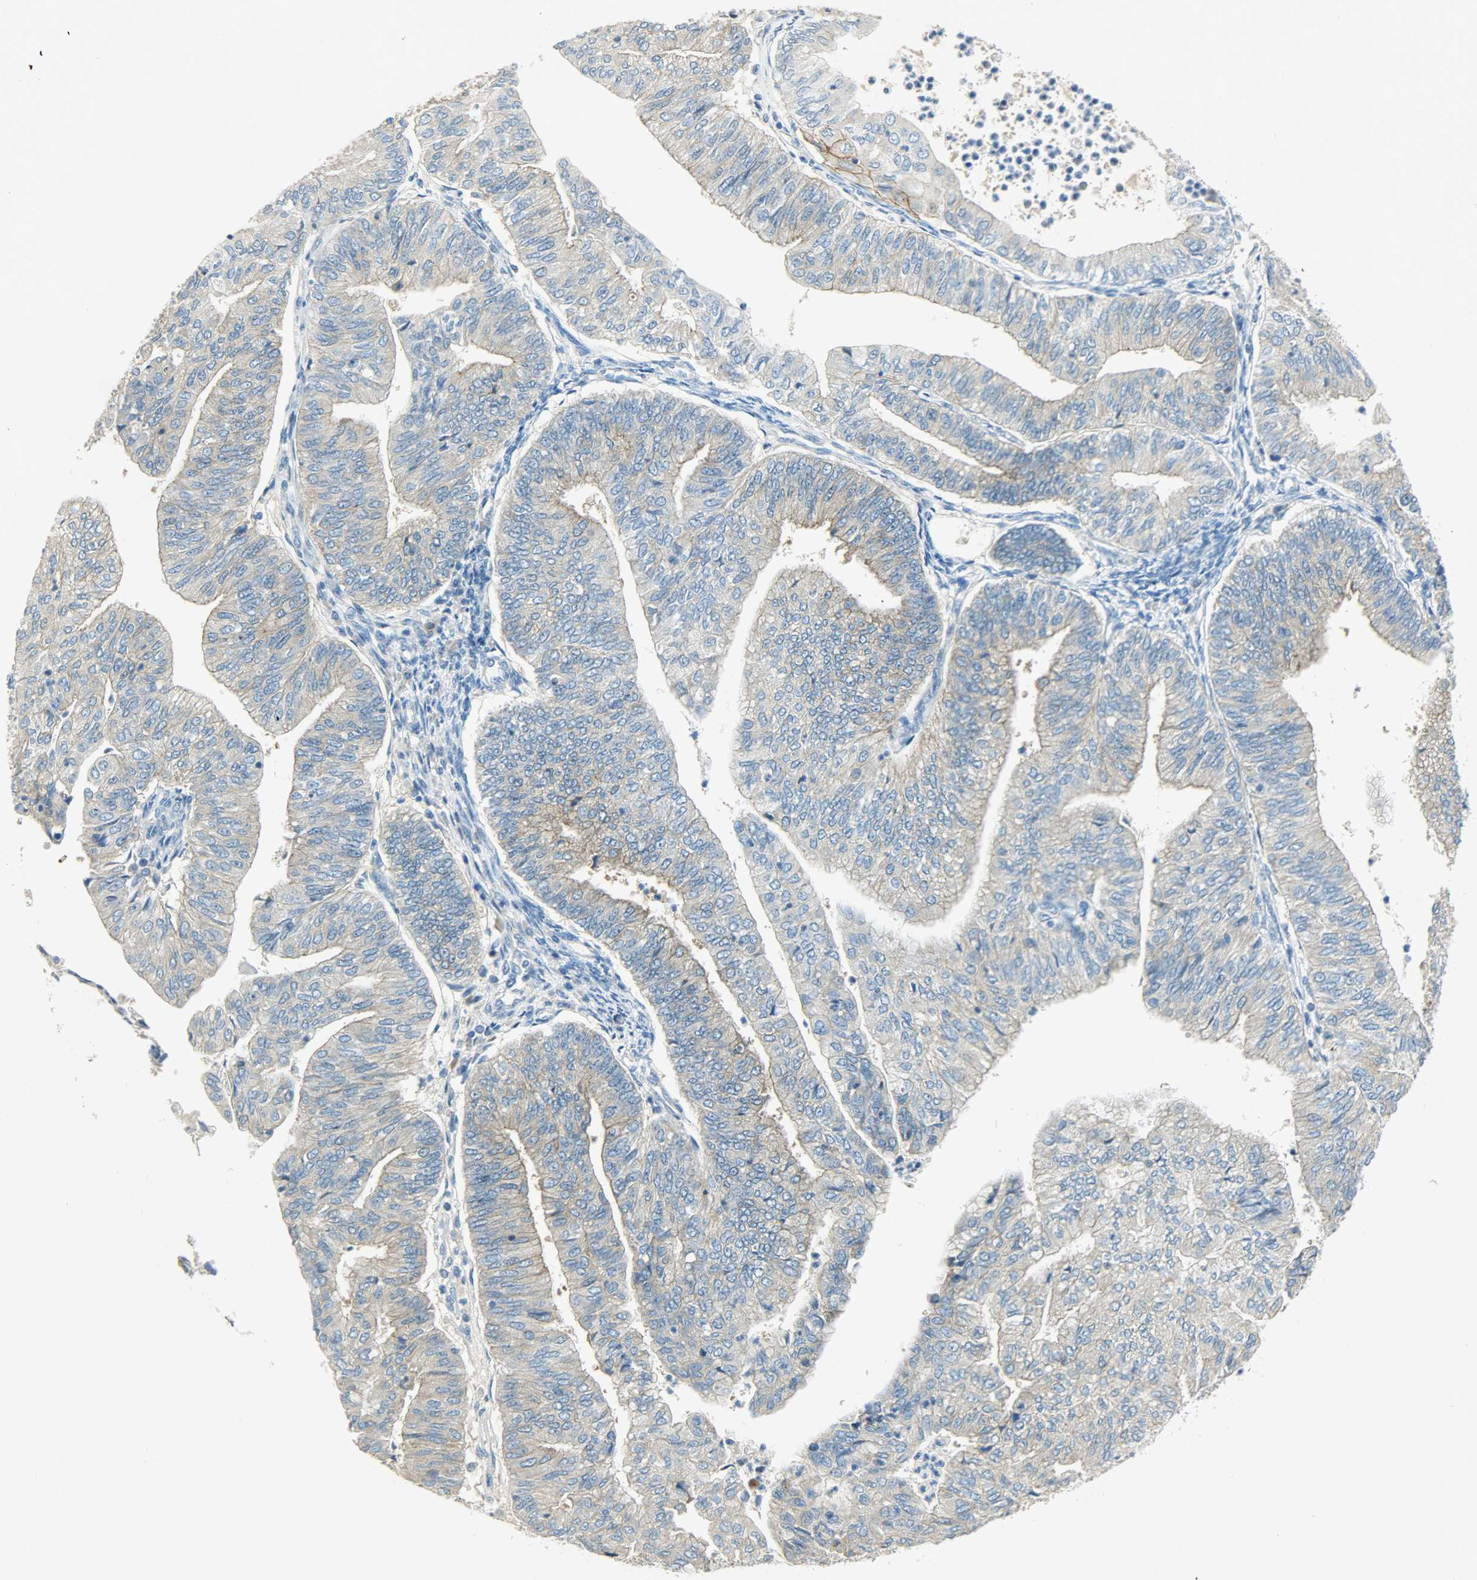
{"staining": {"intensity": "moderate", "quantity": ">75%", "location": "cytoplasmic/membranous"}, "tissue": "endometrial cancer", "cell_type": "Tumor cells", "image_type": "cancer", "snomed": [{"axis": "morphology", "description": "Adenocarcinoma, NOS"}, {"axis": "topography", "description": "Endometrium"}], "caption": "IHC (DAB (3,3'-diaminobenzidine)) staining of endometrial adenocarcinoma displays moderate cytoplasmic/membranous protein expression in approximately >75% of tumor cells.", "gene": "DSG2", "patient": {"sex": "female", "age": 59}}